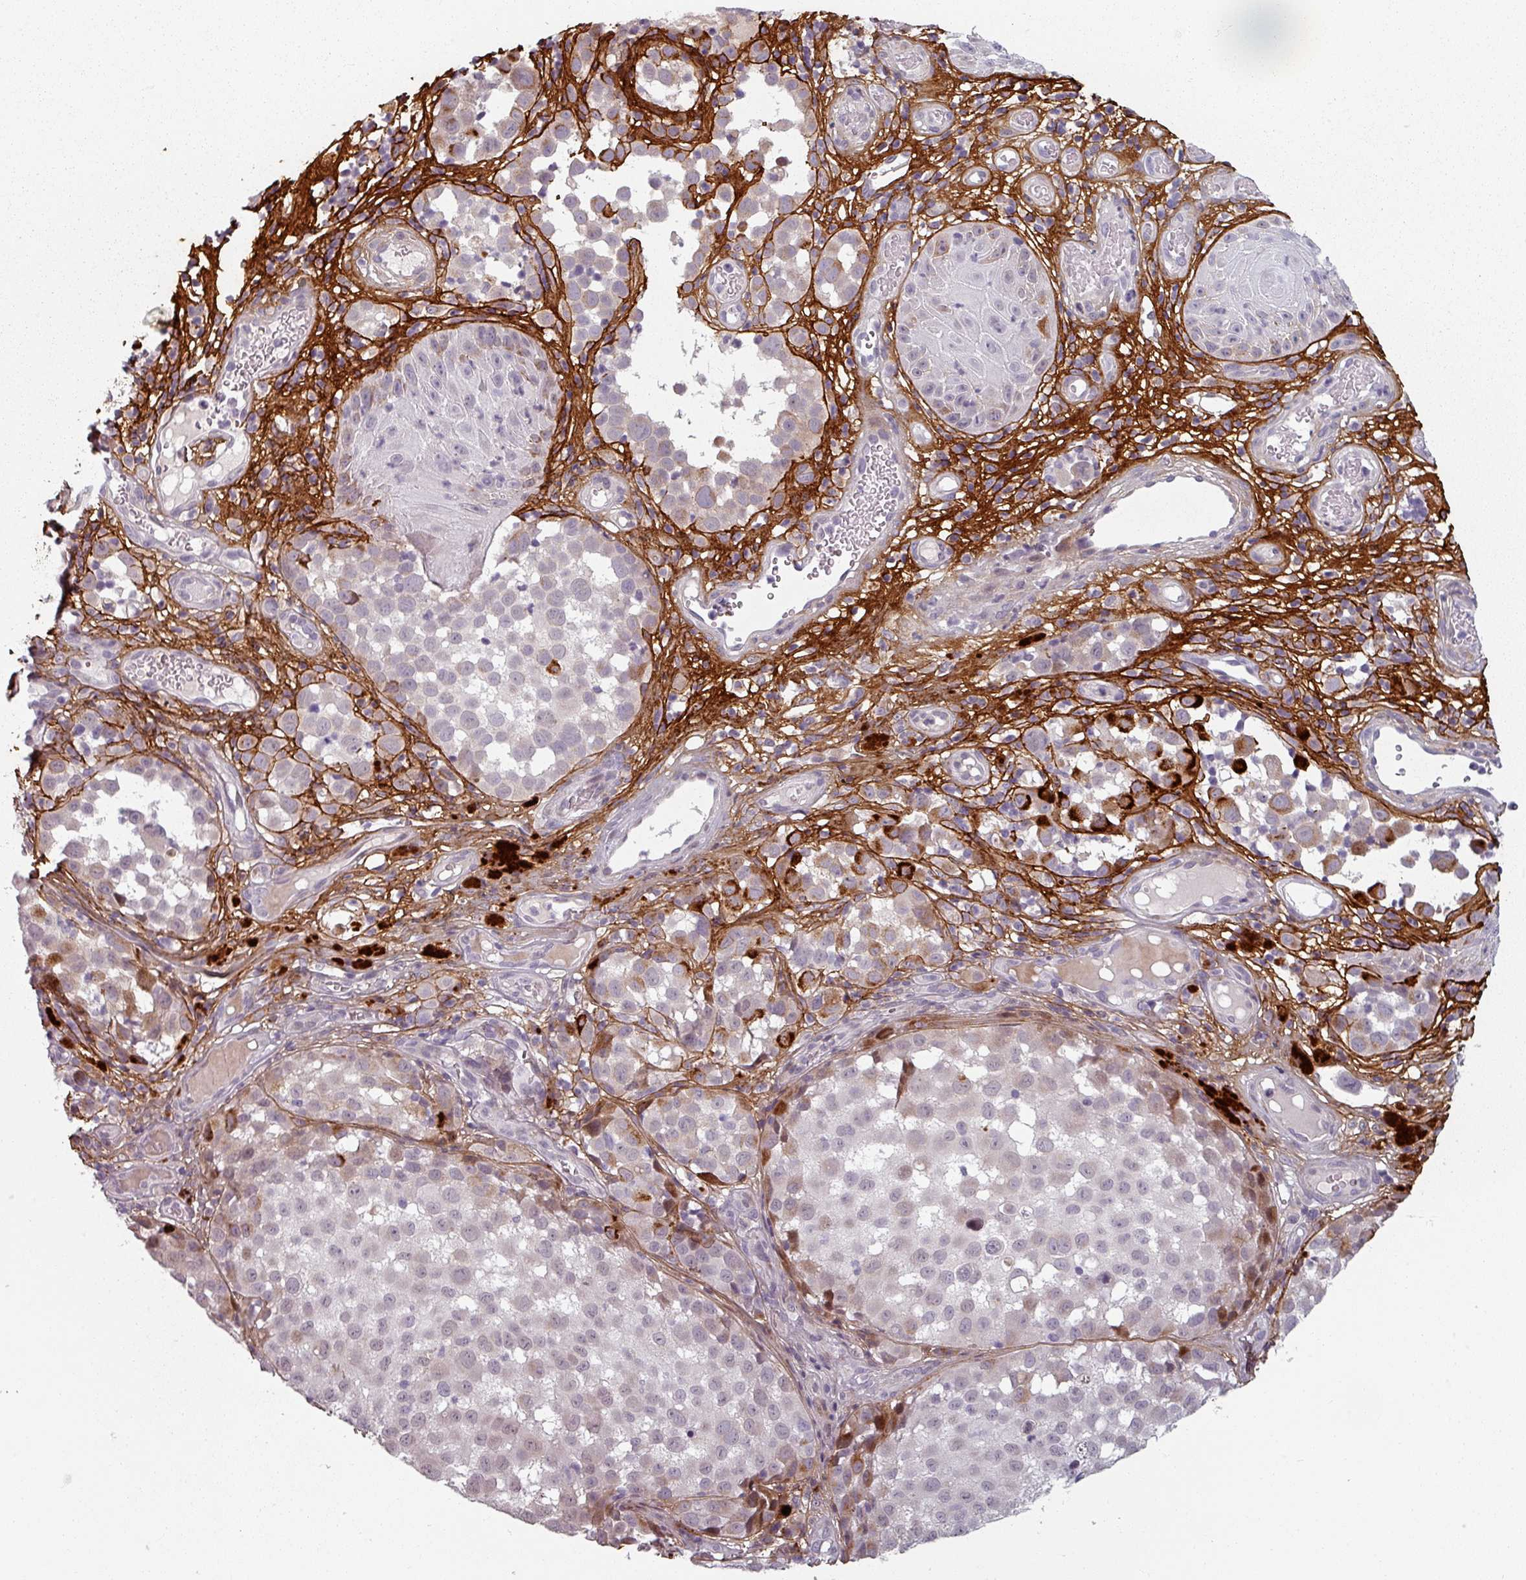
{"staining": {"intensity": "strong", "quantity": "<25%", "location": "cytoplasmic/membranous"}, "tissue": "melanoma", "cell_type": "Tumor cells", "image_type": "cancer", "snomed": [{"axis": "morphology", "description": "Malignant melanoma, NOS"}, {"axis": "topography", "description": "Skin"}], "caption": "Immunohistochemical staining of human malignant melanoma reveals strong cytoplasmic/membranous protein positivity in about <25% of tumor cells. Immunohistochemistry (ihc) stains the protein of interest in brown and the nuclei are stained blue.", "gene": "CYB5RL", "patient": {"sex": "male", "age": 64}}